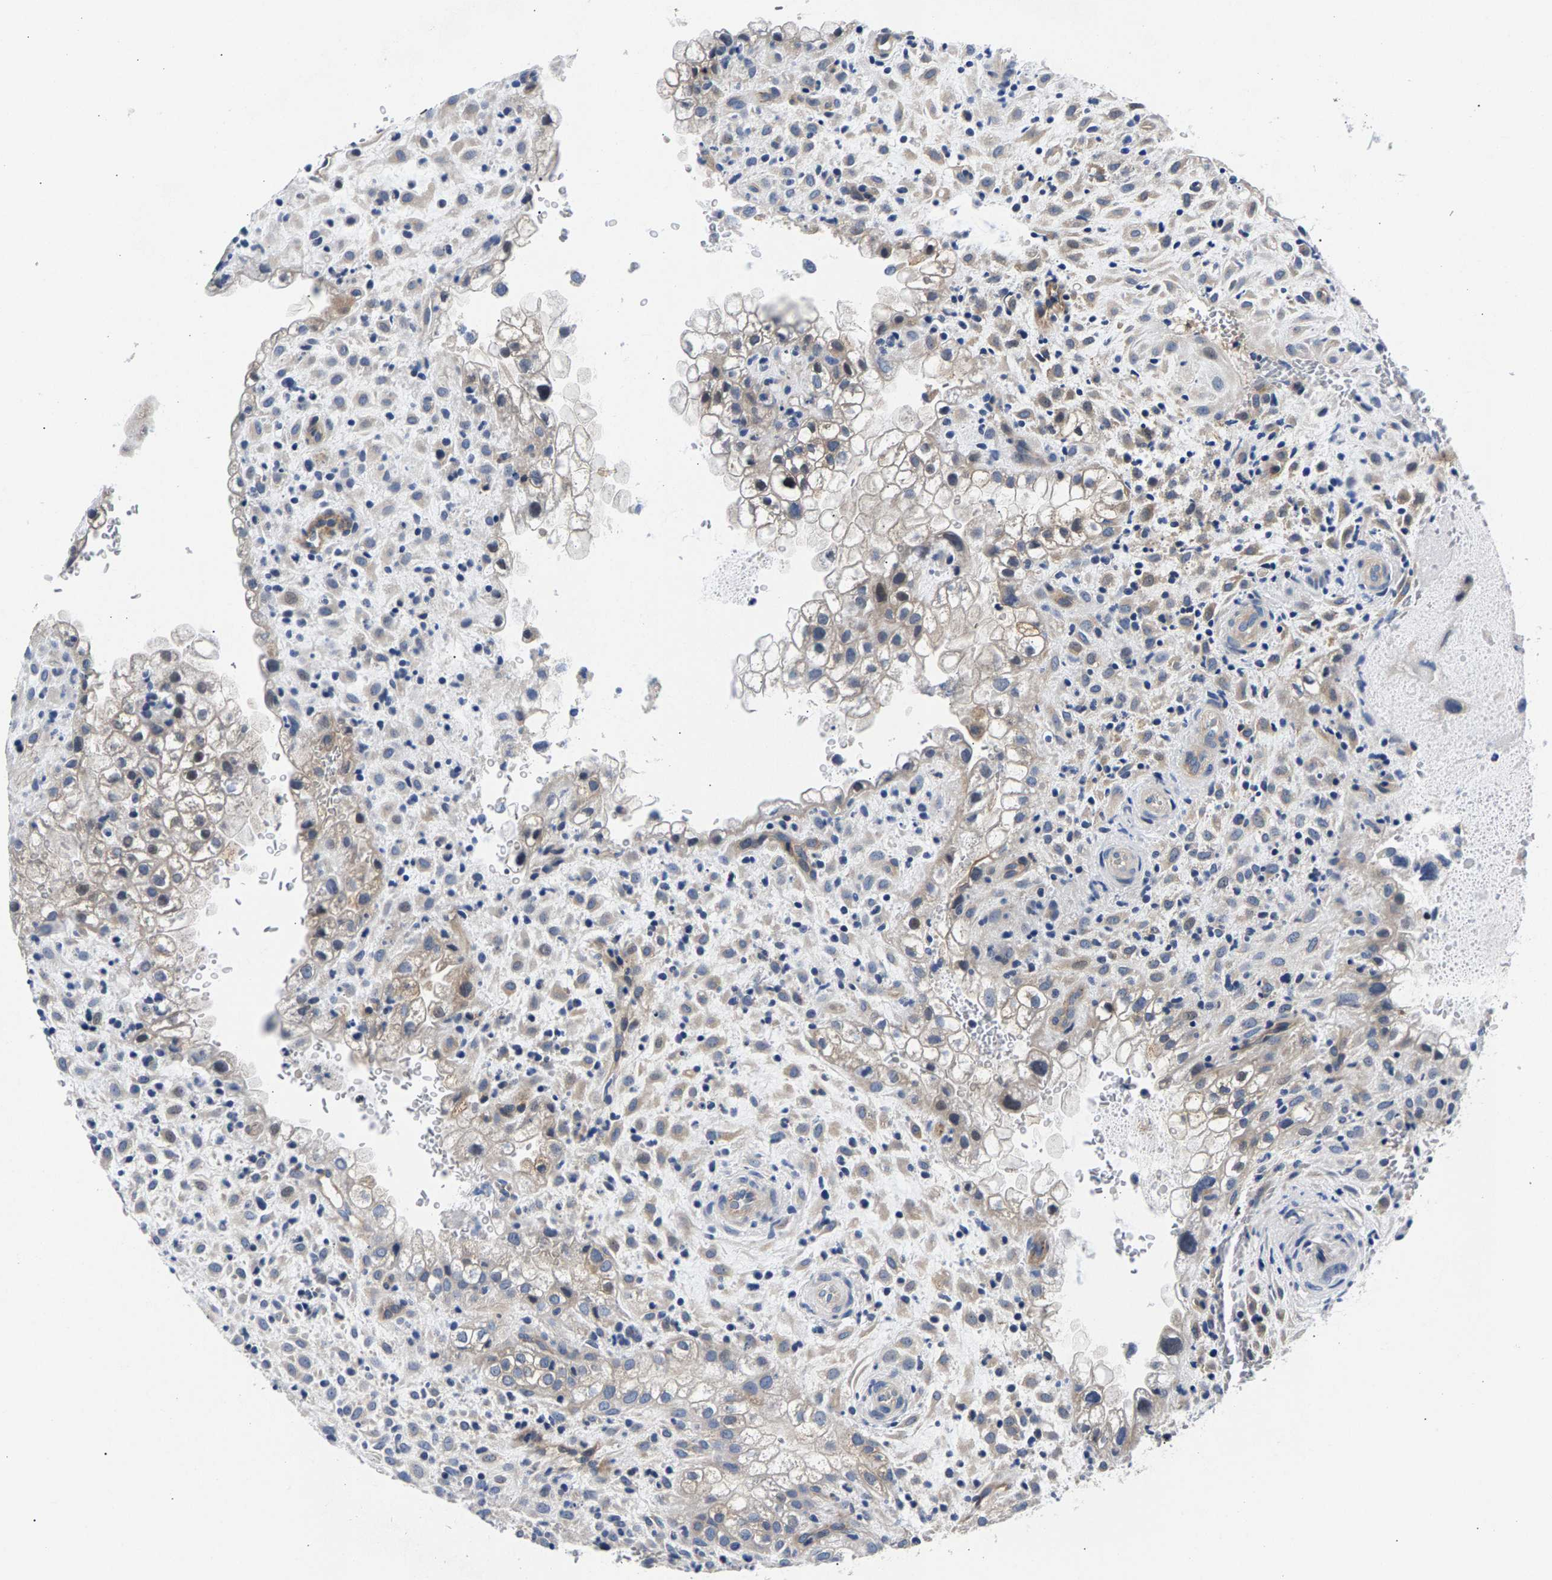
{"staining": {"intensity": "weak", "quantity": ">75%", "location": "cytoplasmic/membranous"}, "tissue": "placenta", "cell_type": "Decidual cells", "image_type": "normal", "snomed": [{"axis": "morphology", "description": "Normal tissue, NOS"}, {"axis": "topography", "description": "Placenta"}], "caption": "Immunohistochemical staining of normal human placenta exhibits low levels of weak cytoplasmic/membranous staining in about >75% of decidual cells. The protein of interest is stained brown, and the nuclei are stained in blue (DAB (3,3'-diaminobenzidine) IHC with brightfield microscopy, high magnification).", "gene": "P2RY4", "patient": {"sex": "female", "age": 35}}